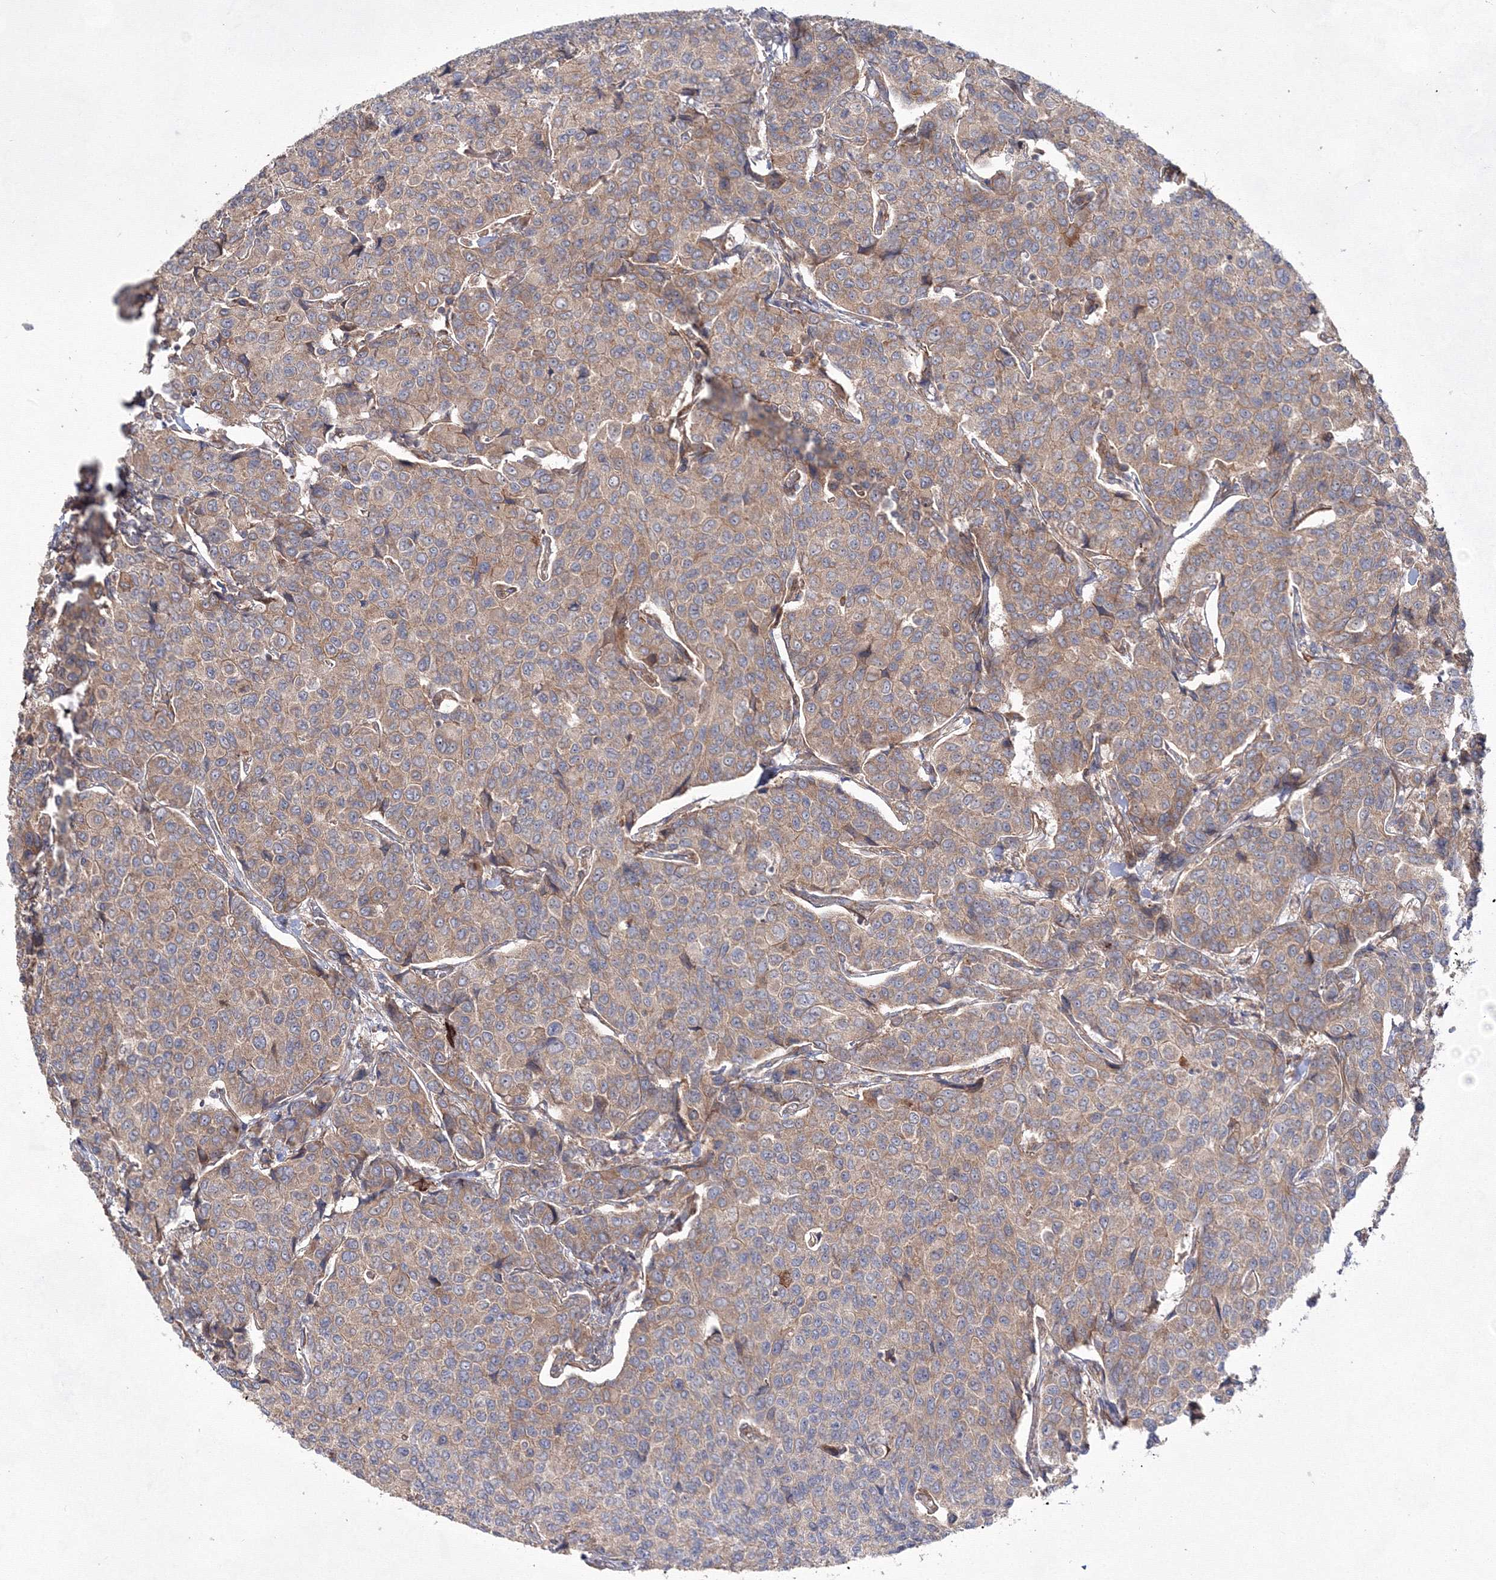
{"staining": {"intensity": "weak", "quantity": ">75%", "location": "cytoplasmic/membranous"}, "tissue": "breast cancer", "cell_type": "Tumor cells", "image_type": "cancer", "snomed": [{"axis": "morphology", "description": "Duct carcinoma"}, {"axis": "topography", "description": "Breast"}], "caption": "Immunohistochemical staining of human infiltrating ductal carcinoma (breast) displays low levels of weak cytoplasmic/membranous staining in about >75% of tumor cells. The protein of interest is stained brown, and the nuclei are stained in blue (DAB IHC with brightfield microscopy, high magnification).", "gene": "EXOC6", "patient": {"sex": "female", "age": 55}}